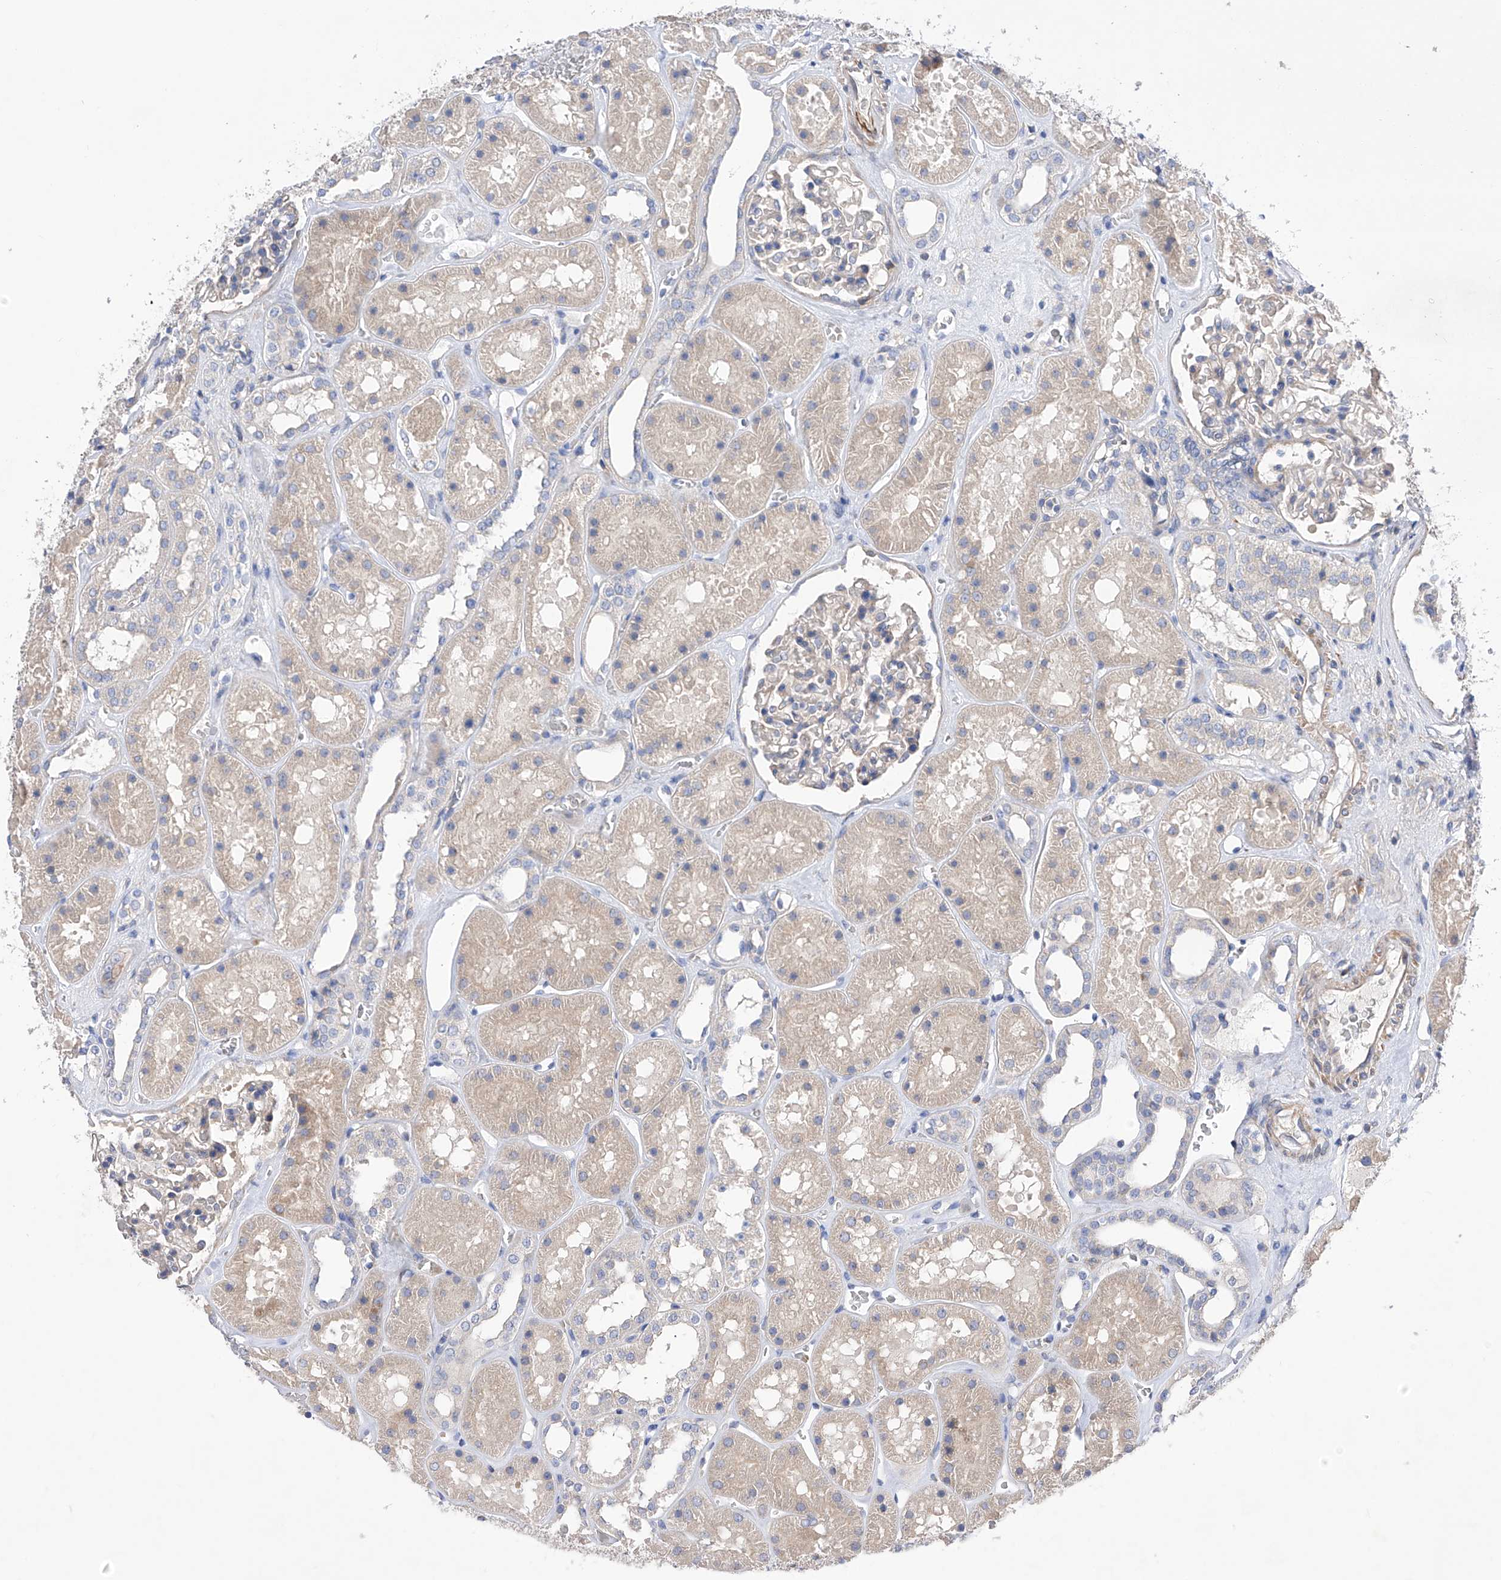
{"staining": {"intensity": "weak", "quantity": "25%-75%", "location": "cytoplasmic/membranous"}, "tissue": "kidney", "cell_type": "Cells in glomeruli", "image_type": "normal", "snomed": [{"axis": "morphology", "description": "Normal tissue, NOS"}, {"axis": "topography", "description": "Kidney"}], "caption": "Immunohistochemical staining of unremarkable human kidney displays 25%-75% levels of weak cytoplasmic/membranous protein expression in approximately 25%-75% of cells in glomeruli.", "gene": "NFATC4", "patient": {"sex": "female", "age": 41}}